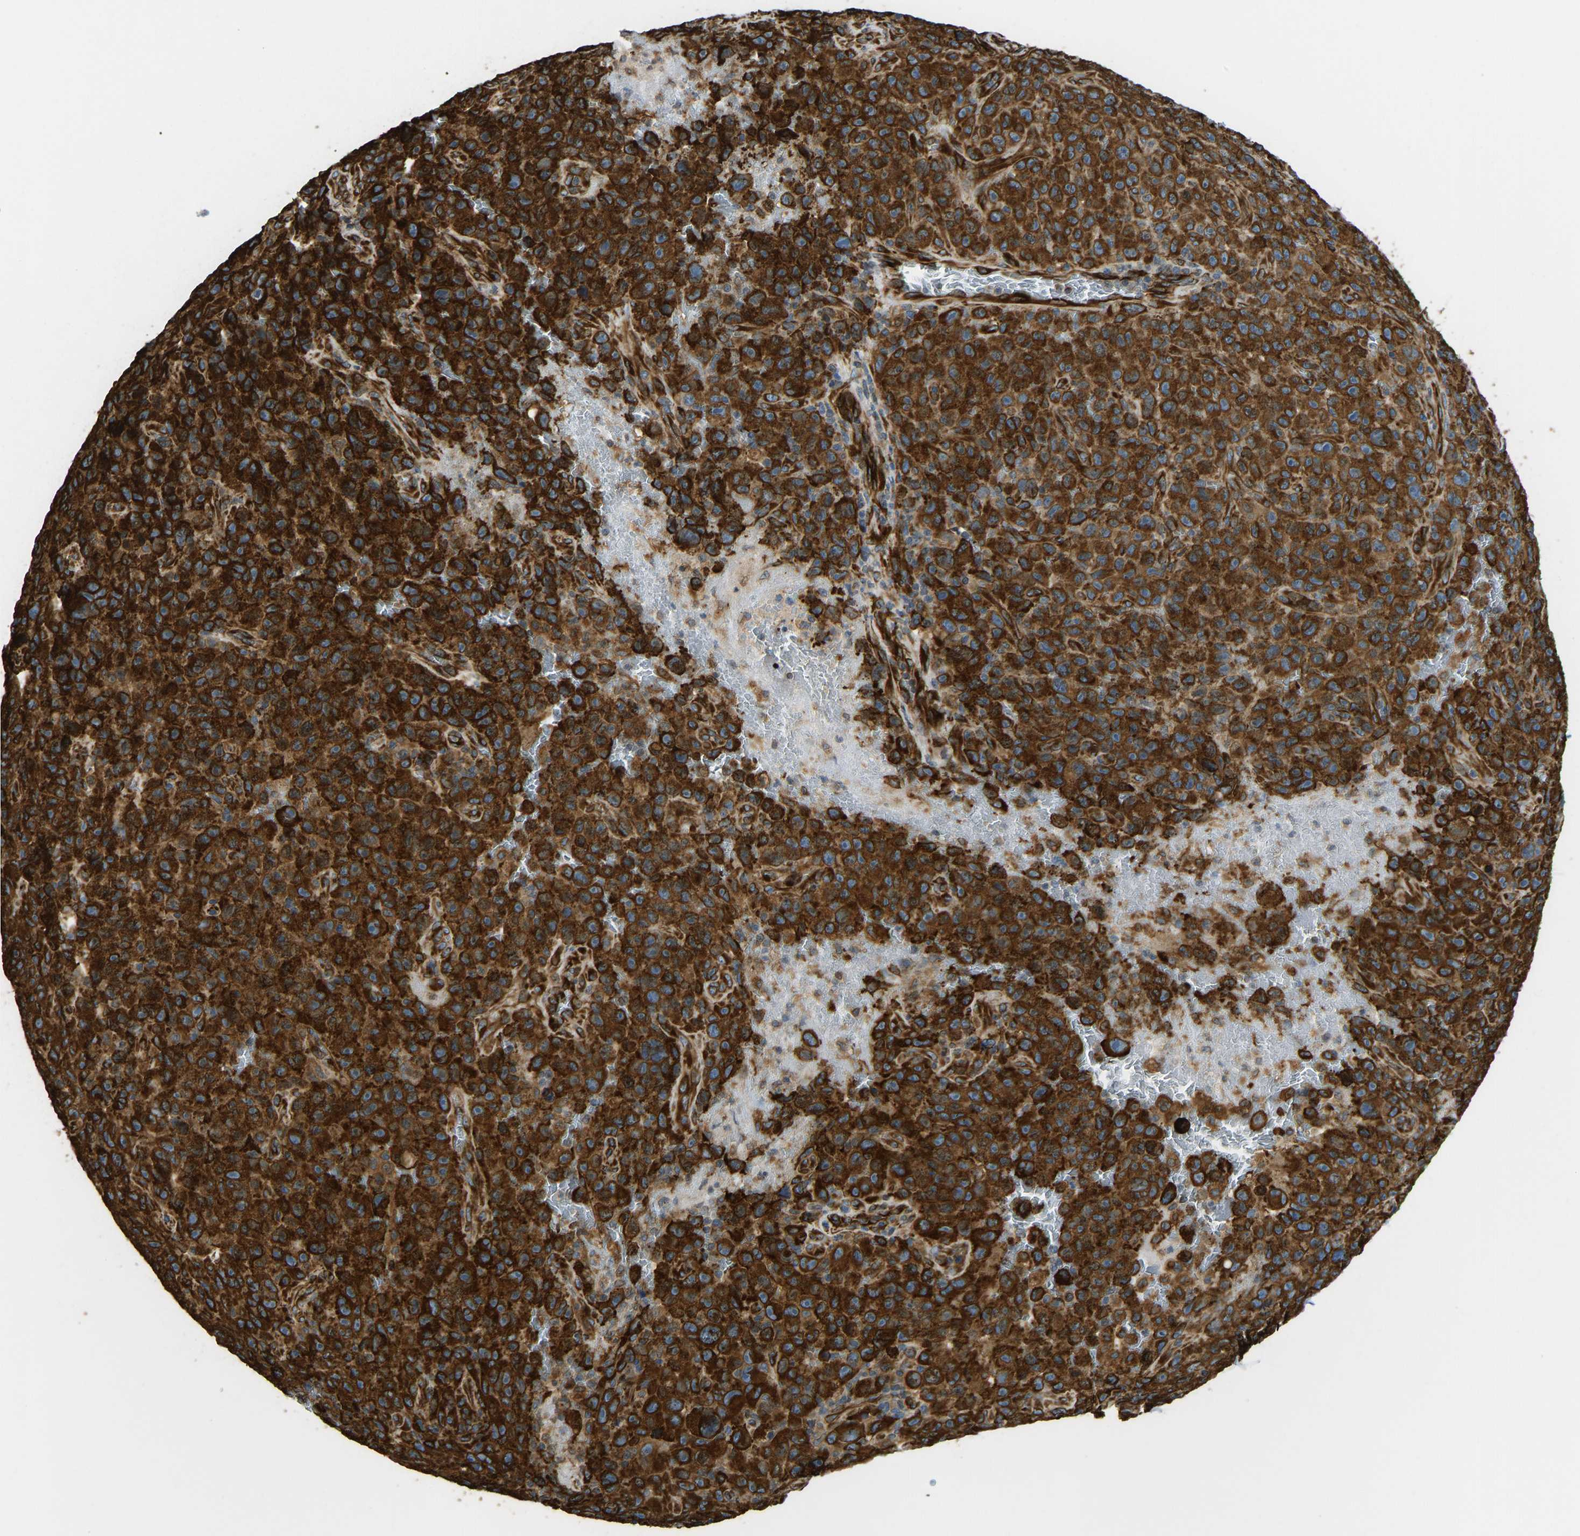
{"staining": {"intensity": "strong", "quantity": ">75%", "location": "cytoplasmic/membranous"}, "tissue": "melanoma", "cell_type": "Tumor cells", "image_type": "cancer", "snomed": [{"axis": "morphology", "description": "Malignant melanoma, NOS"}, {"axis": "topography", "description": "Skin"}], "caption": "Immunohistochemical staining of human malignant melanoma displays high levels of strong cytoplasmic/membranous protein expression in about >75% of tumor cells. Nuclei are stained in blue.", "gene": "BEX3", "patient": {"sex": "female", "age": 82}}